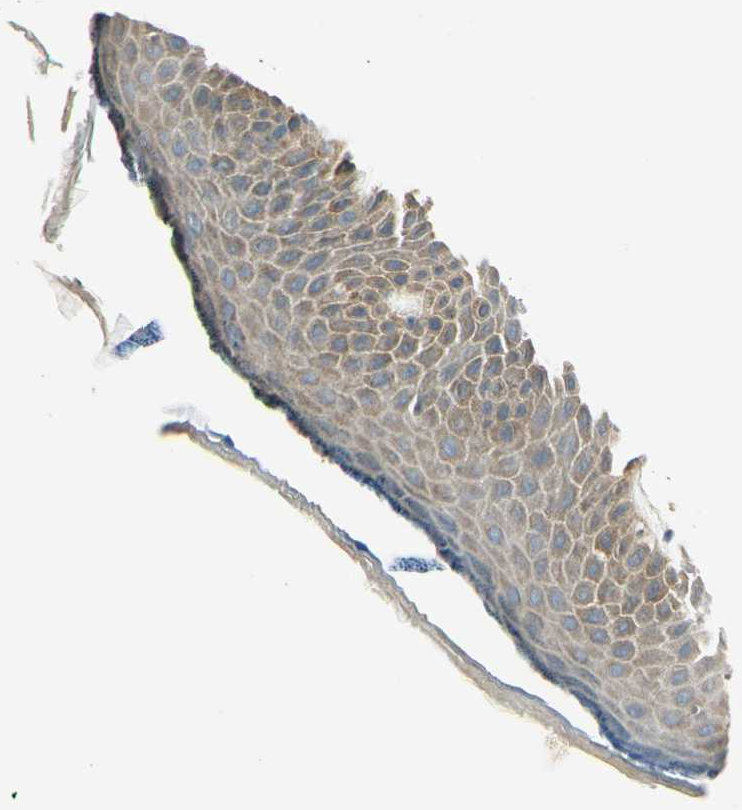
{"staining": {"intensity": "weak", "quantity": ">75%", "location": "cytoplasmic/membranous"}, "tissue": "skin", "cell_type": "Epidermal cells", "image_type": "normal", "snomed": [{"axis": "morphology", "description": "Normal tissue, NOS"}, {"axis": "topography", "description": "Anal"}], "caption": "Skin stained with DAB immunohistochemistry (IHC) exhibits low levels of weak cytoplasmic/membranous positivity in about >75% of epidermal cells. The protein of interest is stained brown, and the nuclei are stained in blue (DAB IHC with brightfield microscopy, high magnification).", "gene": "IGDCC4", "patient": {"sex": "male", "age": 74}}